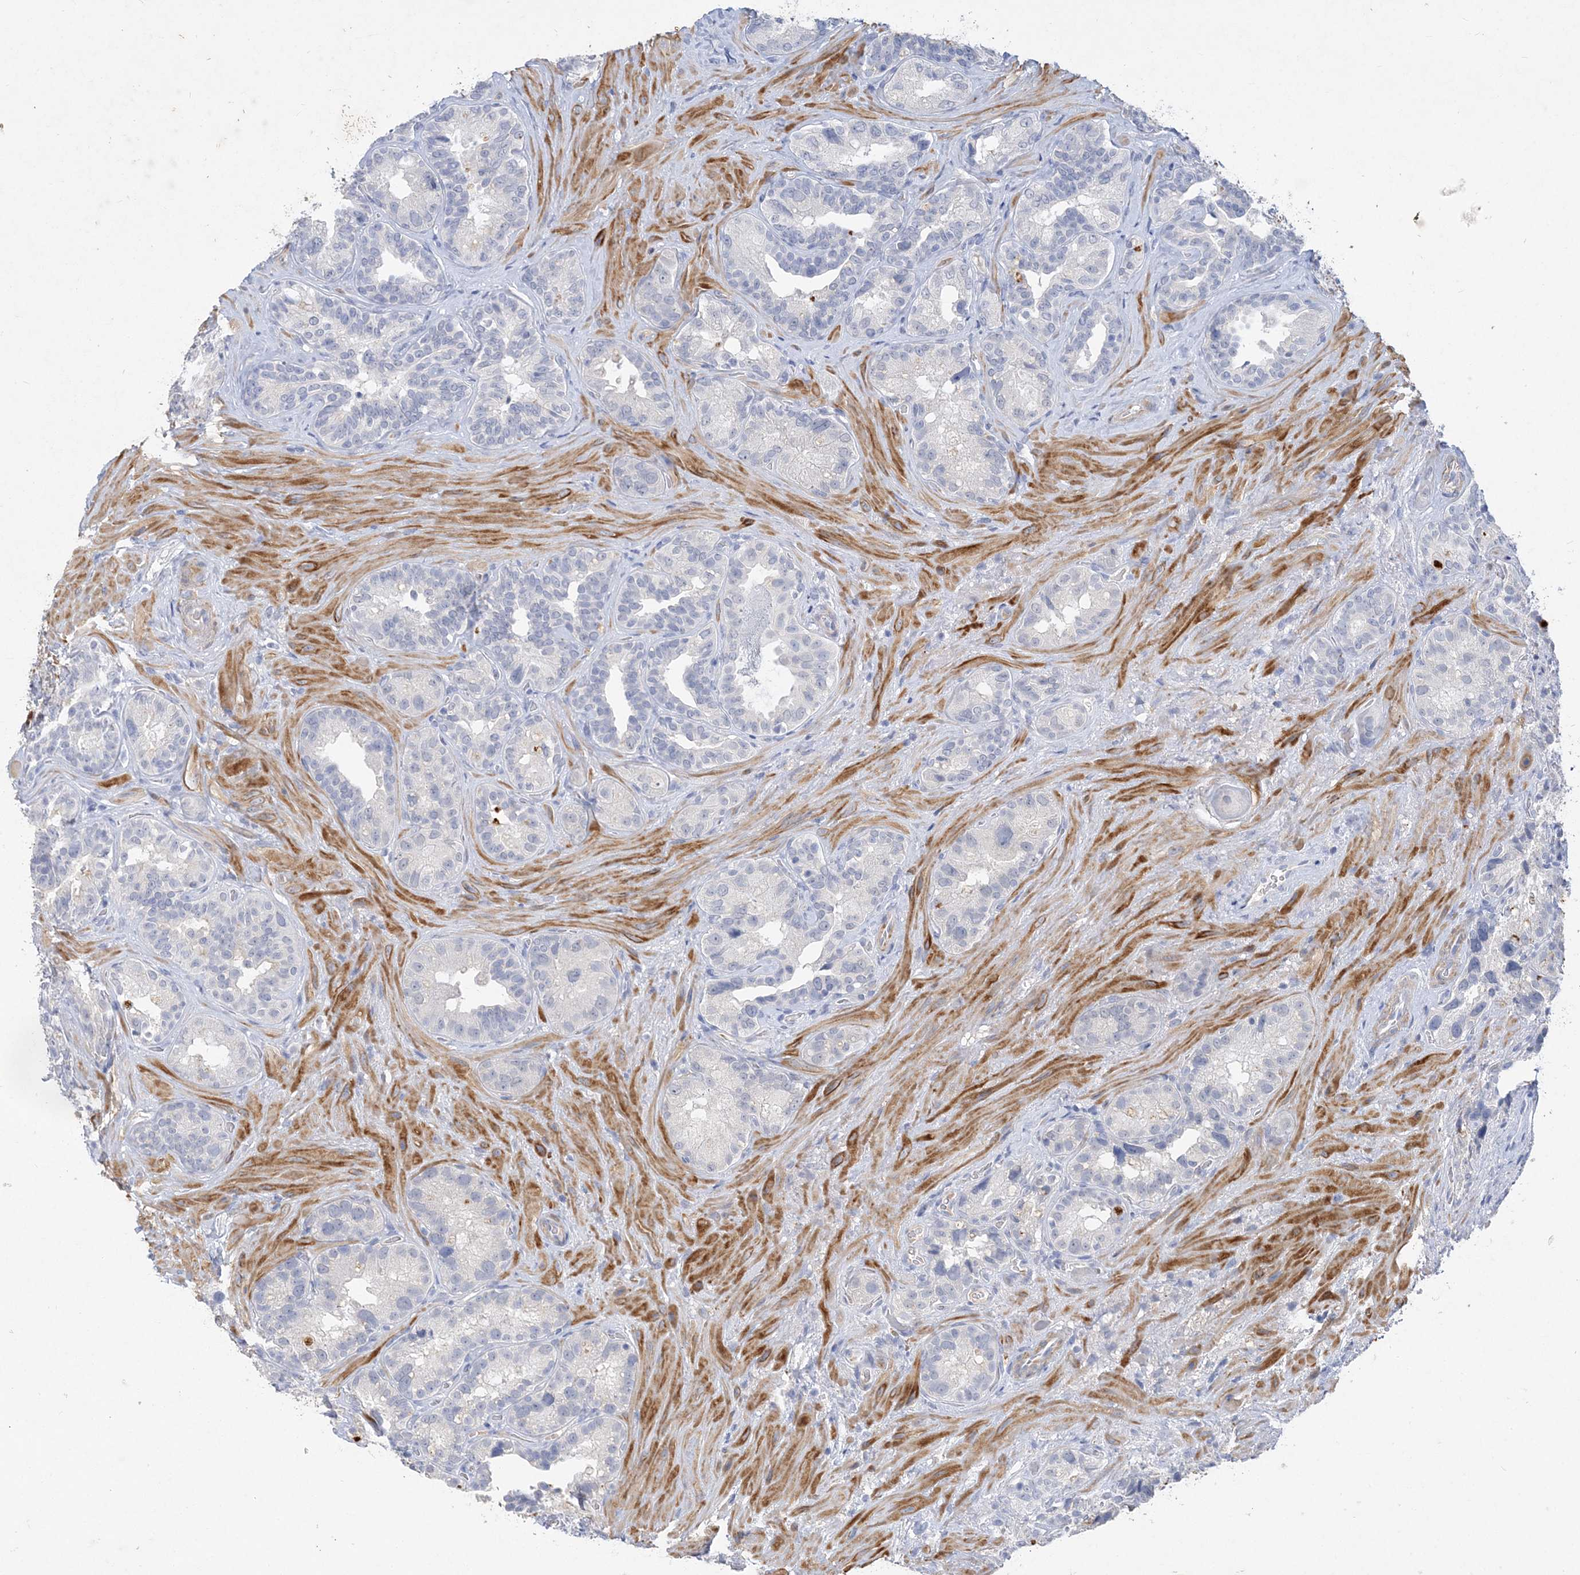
{"staining": {"intensity": "negative", "quantity": "none", "location": "none"}, "tissue": "seminal vesicle", "cell_type": "Glandular cells", "image_type": "normal", "snomed": [{"axis": "morphology", "description": "Normal tissue, NOS"}, {"axis": "topography", "description": "Seminal veicle"}, {"axis": "topography", "description": "Peripheral nerve tissue"}], "caption": "An immunohistochemistry micrograph of unremarkable seminal vesicle is shown. There is no staining in glandular cells of seminal vesicle. Nuclei are stained in blue.", "gene": "C11orf58", "patient": {"sex": "male", "age": 67}}